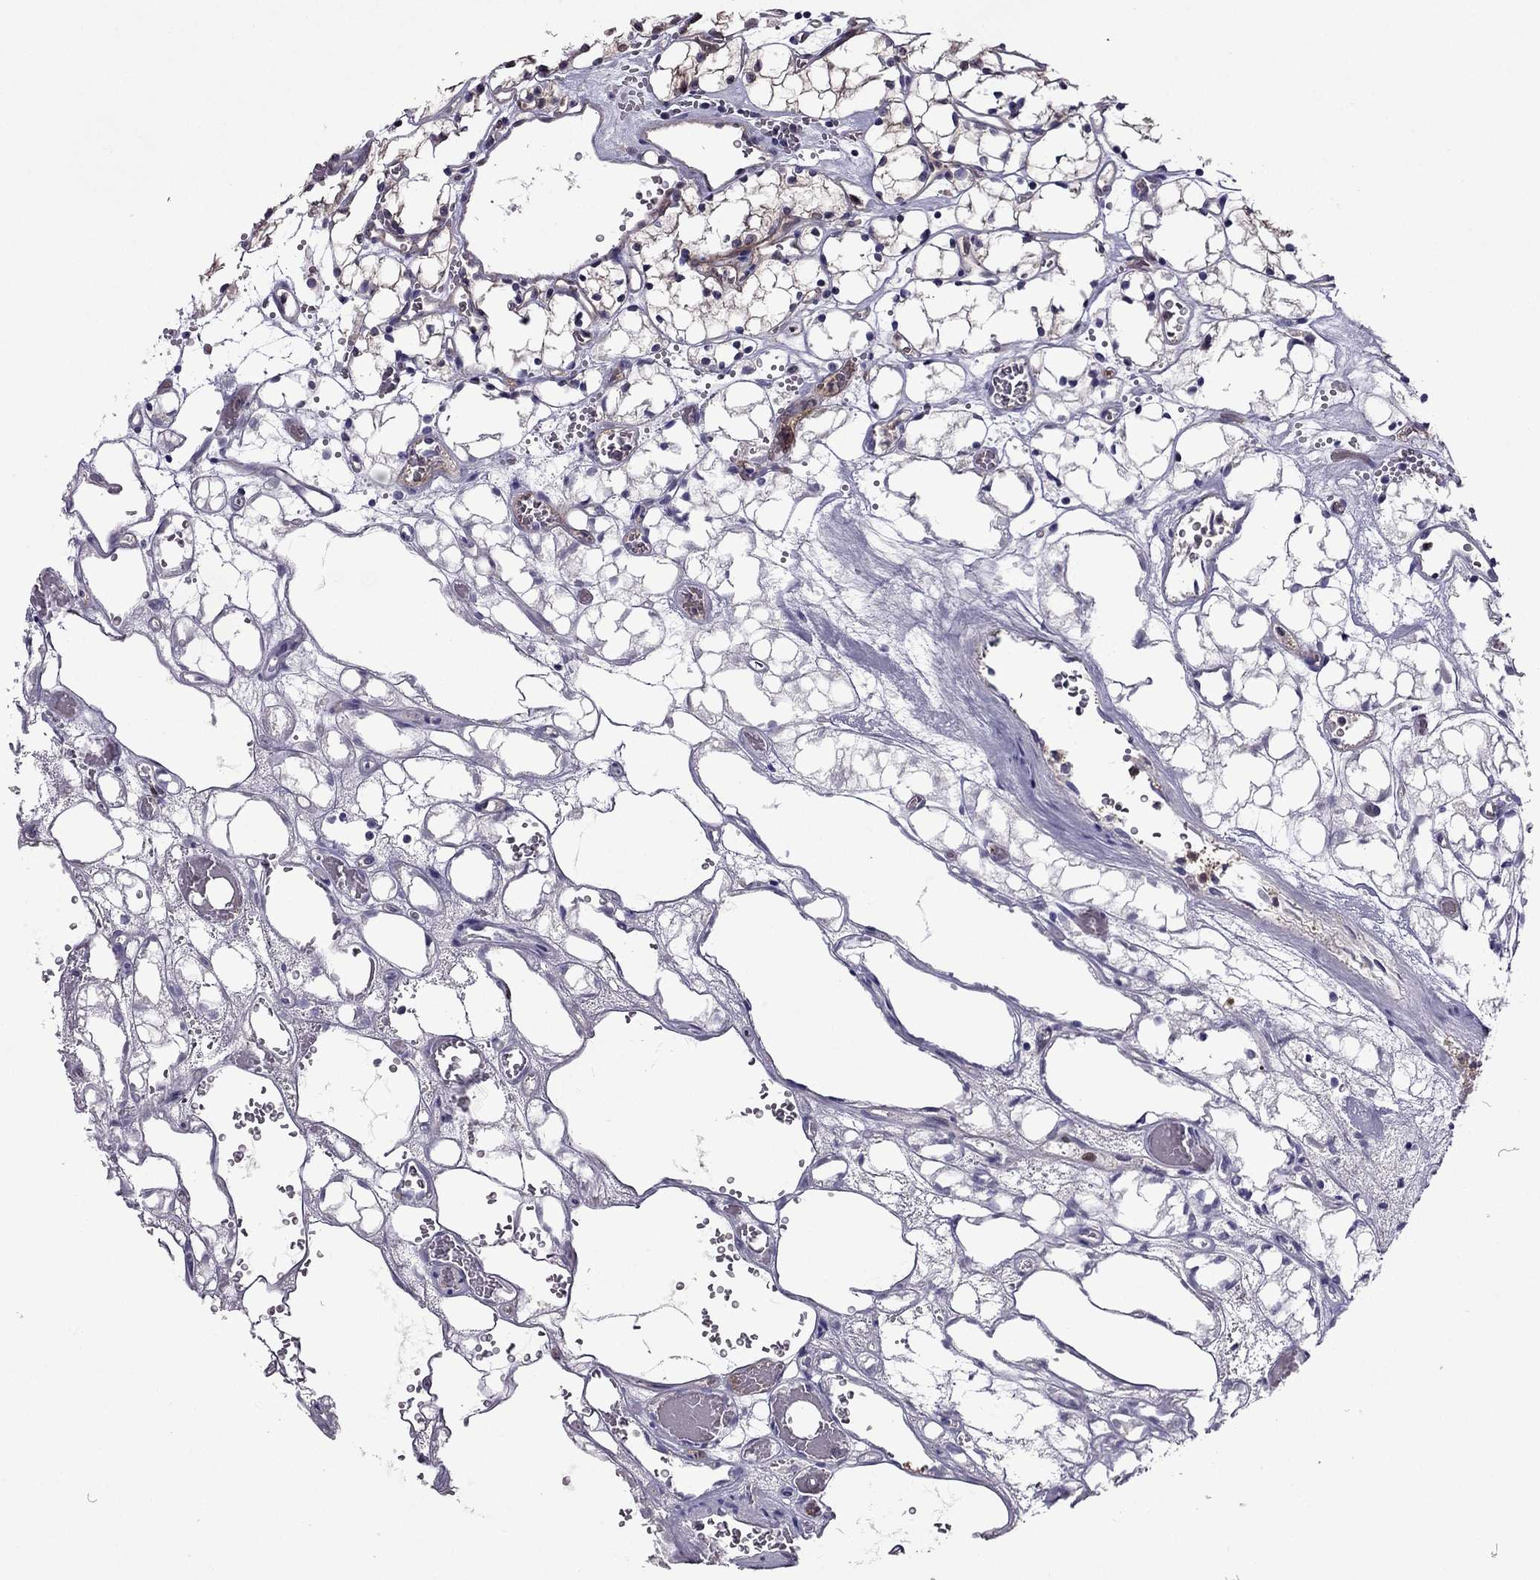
{"staining": {"intensity": "negative", "quantity": "none", "location": "none"}, "tissue": "renal cancer", "cell_type": "Tumor cells", "image_type": "cancer", "snomed": [{"axis": "morphology", "description": "Adenocarcinoma, NOS"}, {"axis": "topography", "description": "Kidney"}], "caption": "An image of renal cancer stained for a protein shows no brown staining in tumor cells.", "gene": "CDK5", "patient": {"sex": "female", "age": 69}}